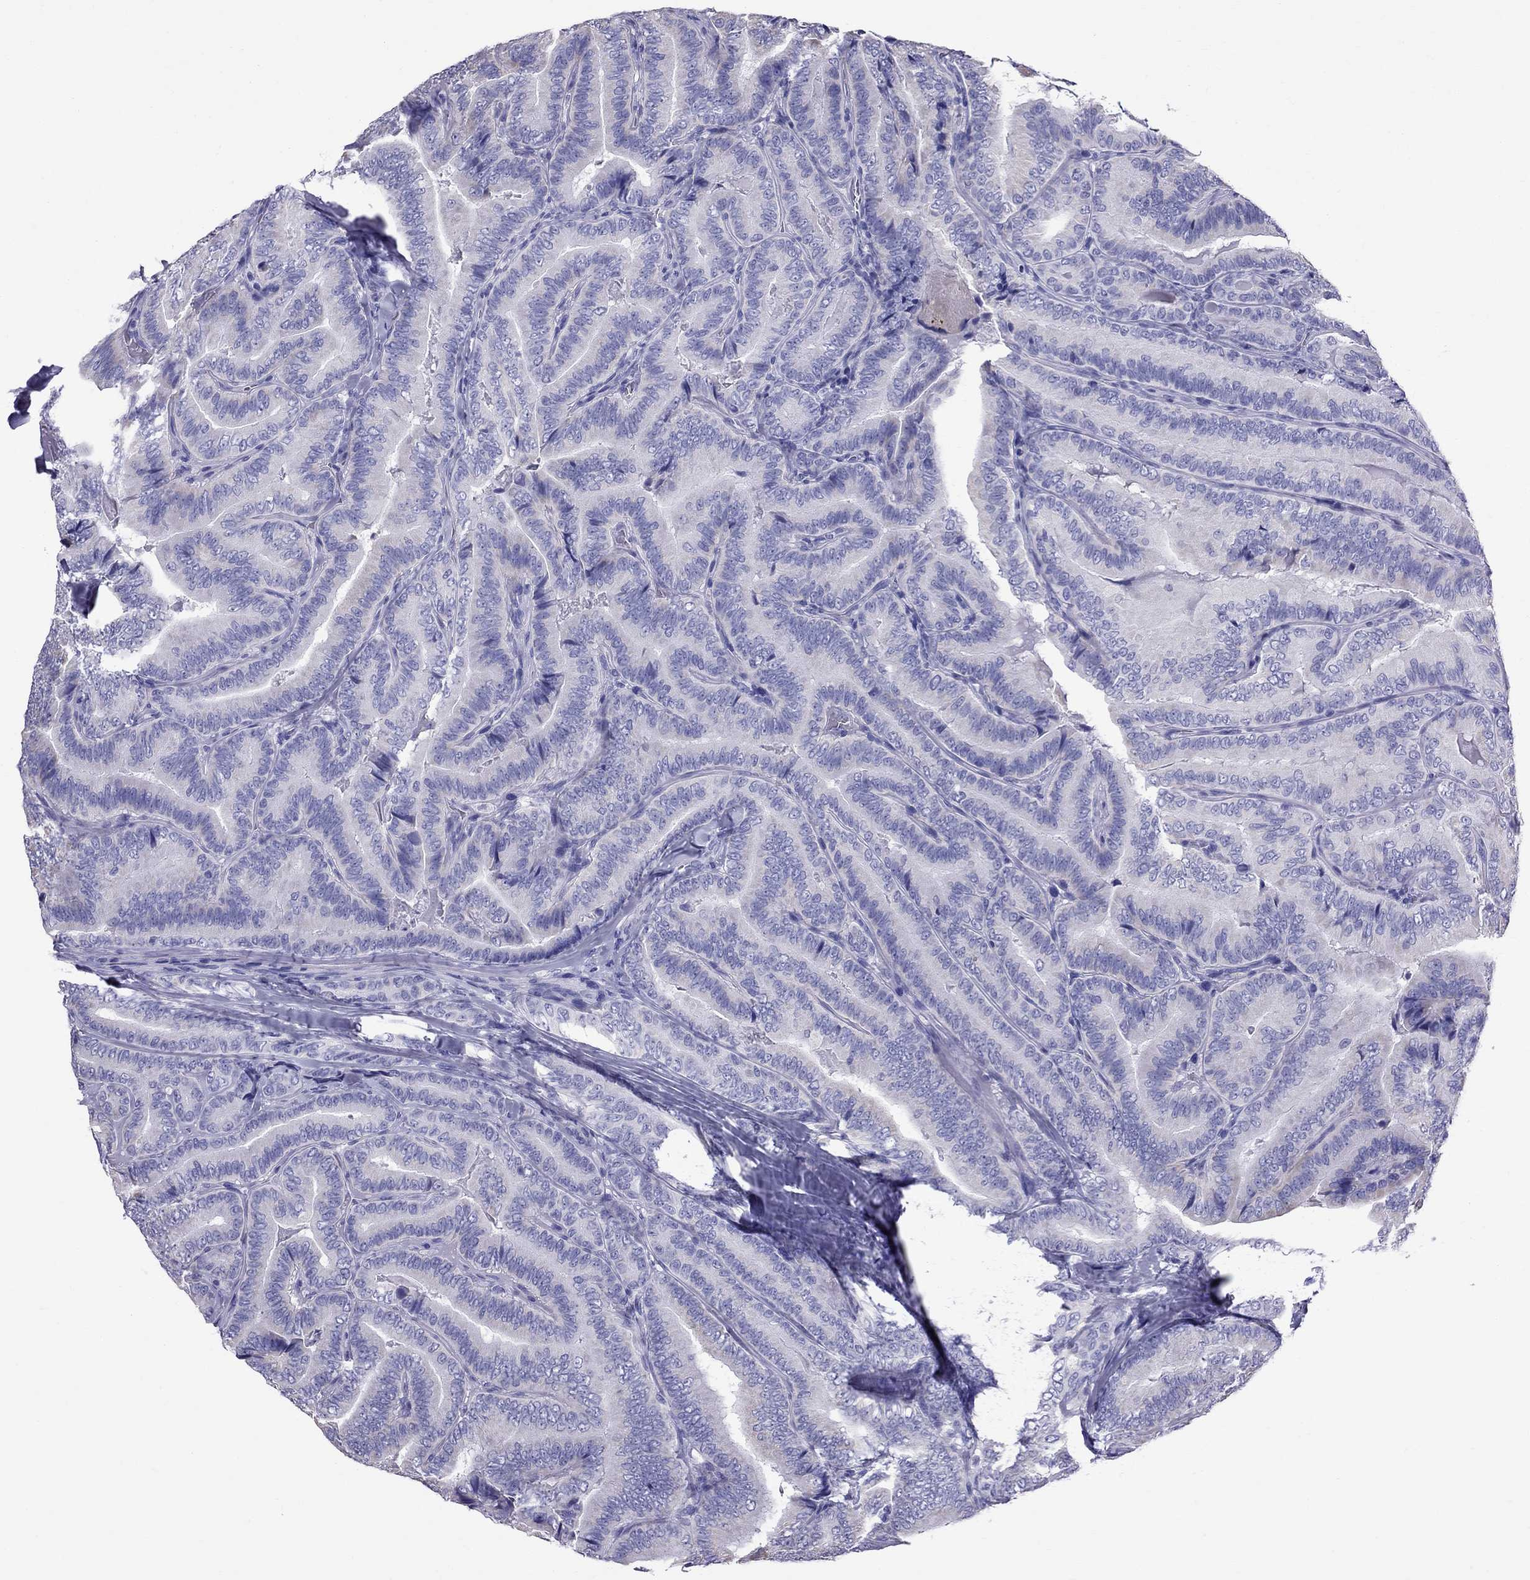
{"staining": {"intensity": "negative", "quantity": "none", "location": "none"}, "tissue": "thyroid cancer", "cell_type": "Tumor cells", "image_type": "cancer", "snomed": [{"axis": "morphology", "description": "Papillary adenocarcinoma, NOS"}, {"axis": "topography", "description": "Thyroid gland"}], "caption": "High magnification brightfield microscopy of thyroid papillary adenocarcinoma stained with DAB (3,3'-diaminobenzidine) (brown) and counterstained with hematoxylin (blue): tumor cells show no significant expression.", "gene": "TTLL13", "patient": {"sex": "male", "age": 61}}